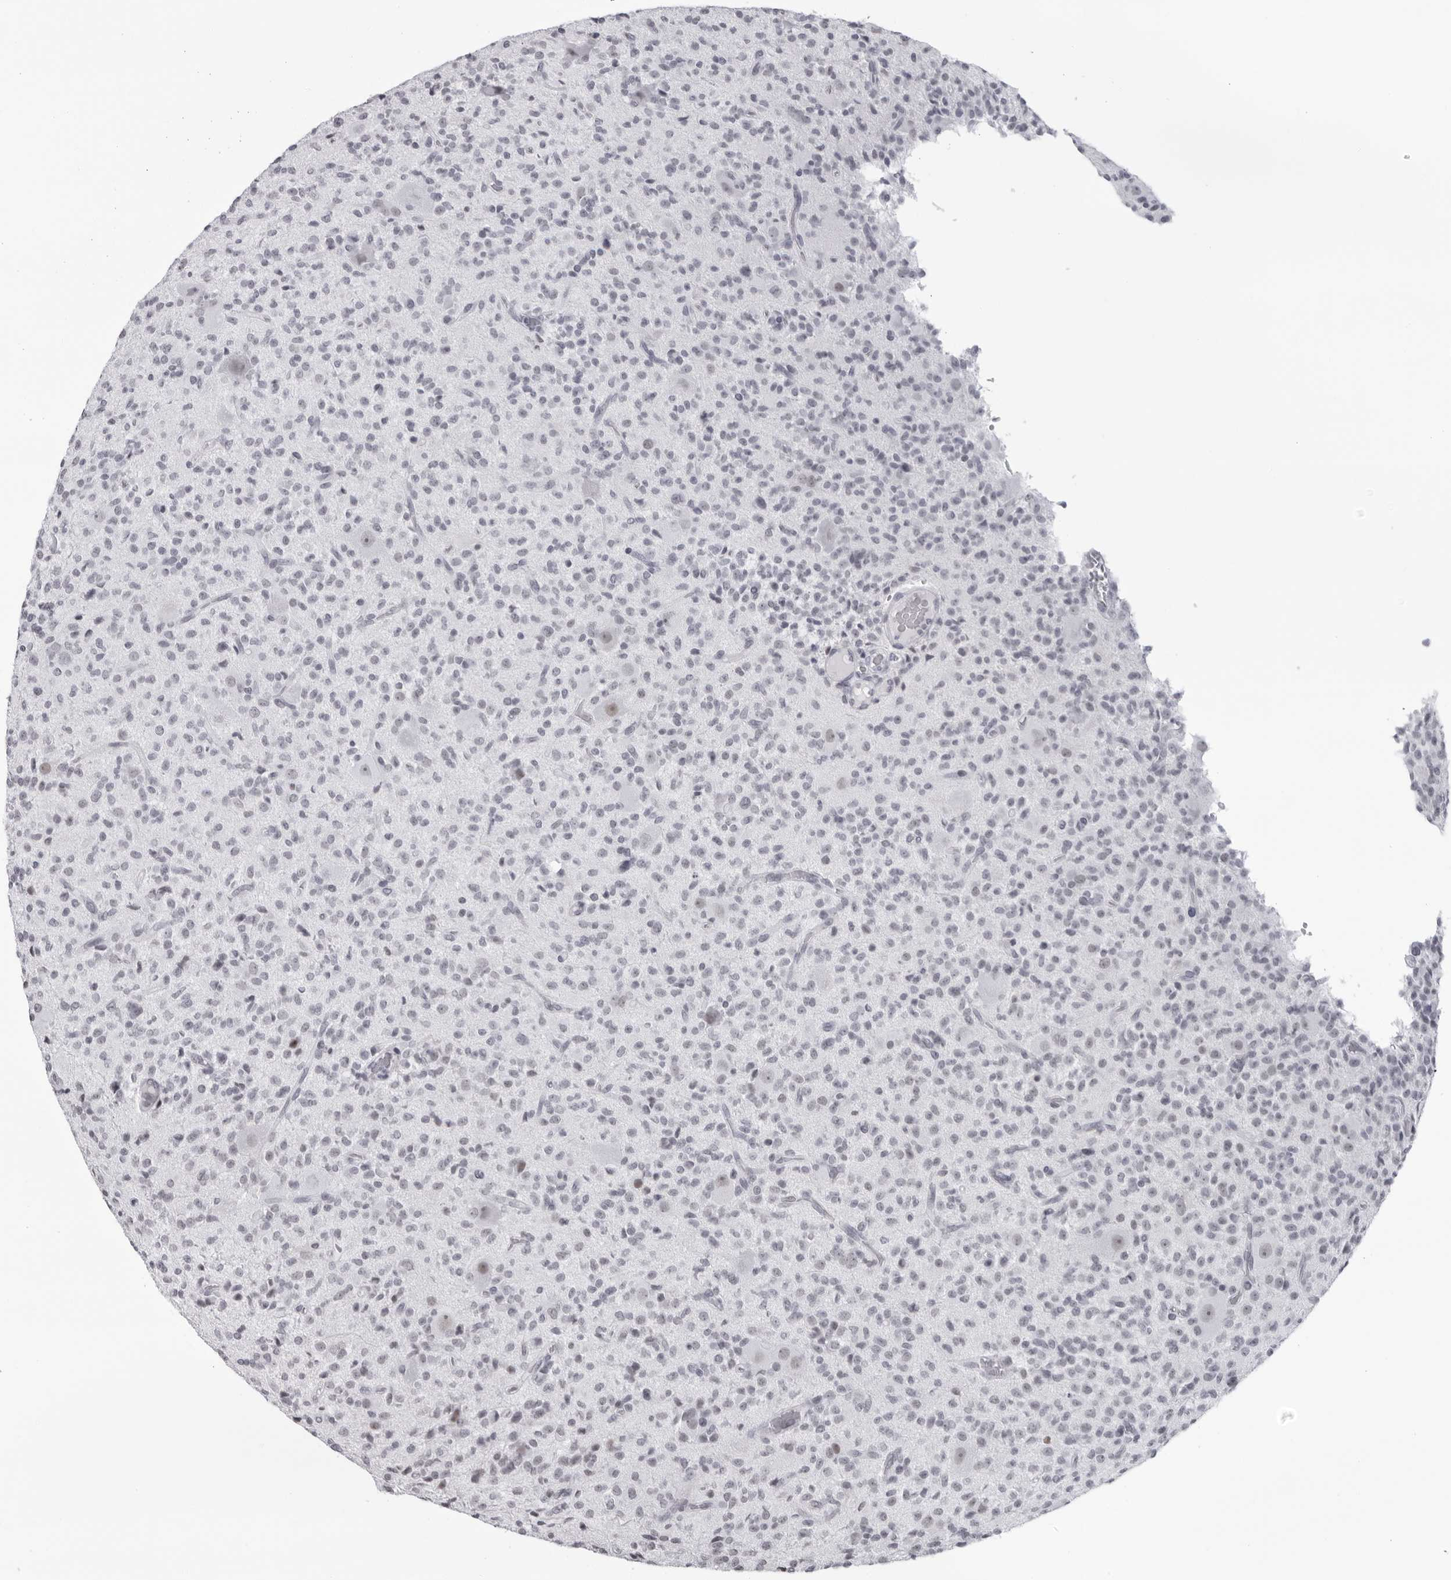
{"staining": {"intensity": "negative", "quantity": "none", "location": "none"}, "tissue": "glioma", "cell_type": "Tumor cells", "image_type": "cancer", "snomed": [{"axis": "morphology", "description": "Glioma, malignant, High grade"}, {"axis": "topography", "description": "Brain"}], "caption": "Immunohistochemistry histopathology image of human glioma stained for a protein (brown), which demonstrates no staining in tumor cells.", "gene": "ESPN", "patient": {"sex": "male", "age": 34}}